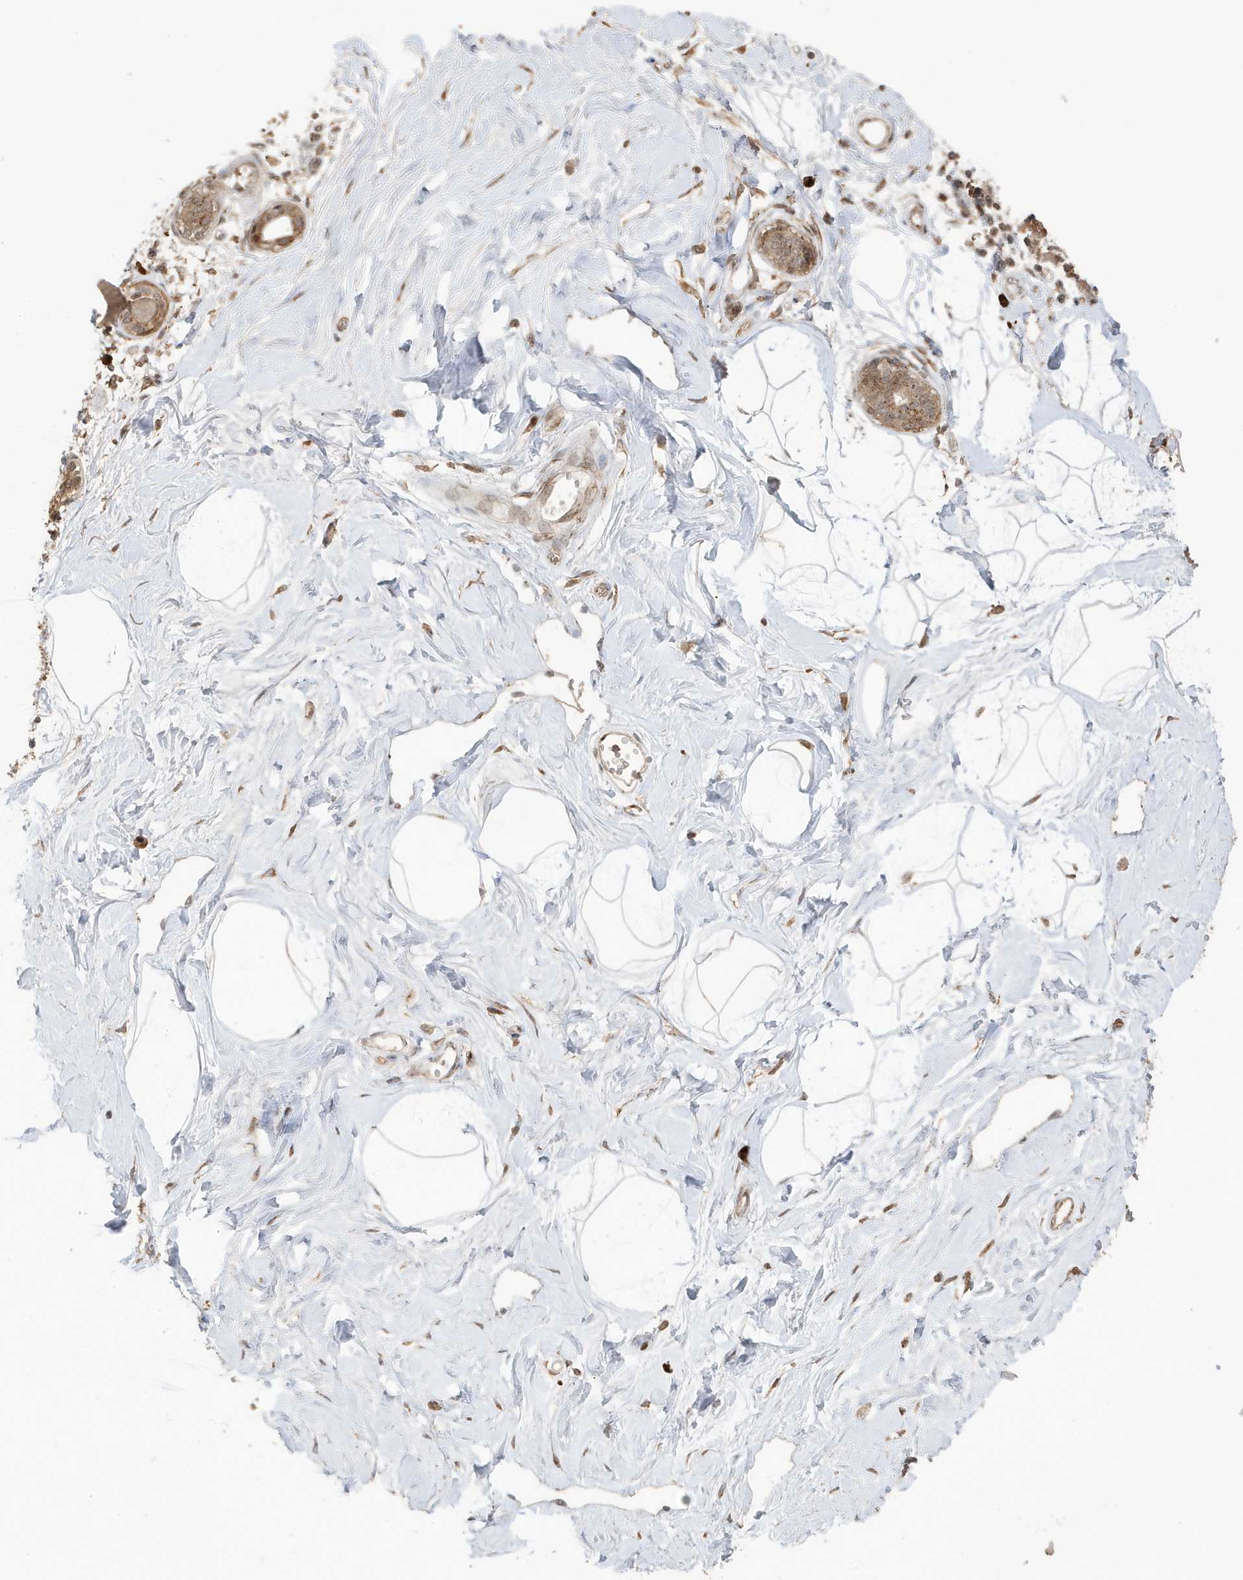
{"staining": {"intensity": "weak", "quantity": ">75%", "location": "cytoplasmic/membranous"}, "tissue": "breast", "cell_type": "Adipocytes", "image_type": "normal", "snomed": [{"axis": "morphology", "description": "Normal tissue, NOS"}, {"axis": "topography", "description": "Breast"}], "caption": "Protein analysis of unremarkable breast reveals weak cytoplasmic/membranous expression in about >75% of adipocytes. (DAB (3,3'-diaminobenzidine) = brown stain, brightfield microscopy at high magnification).", "gene": "RER1", "patient": {"sex": "female", "age": 45}}